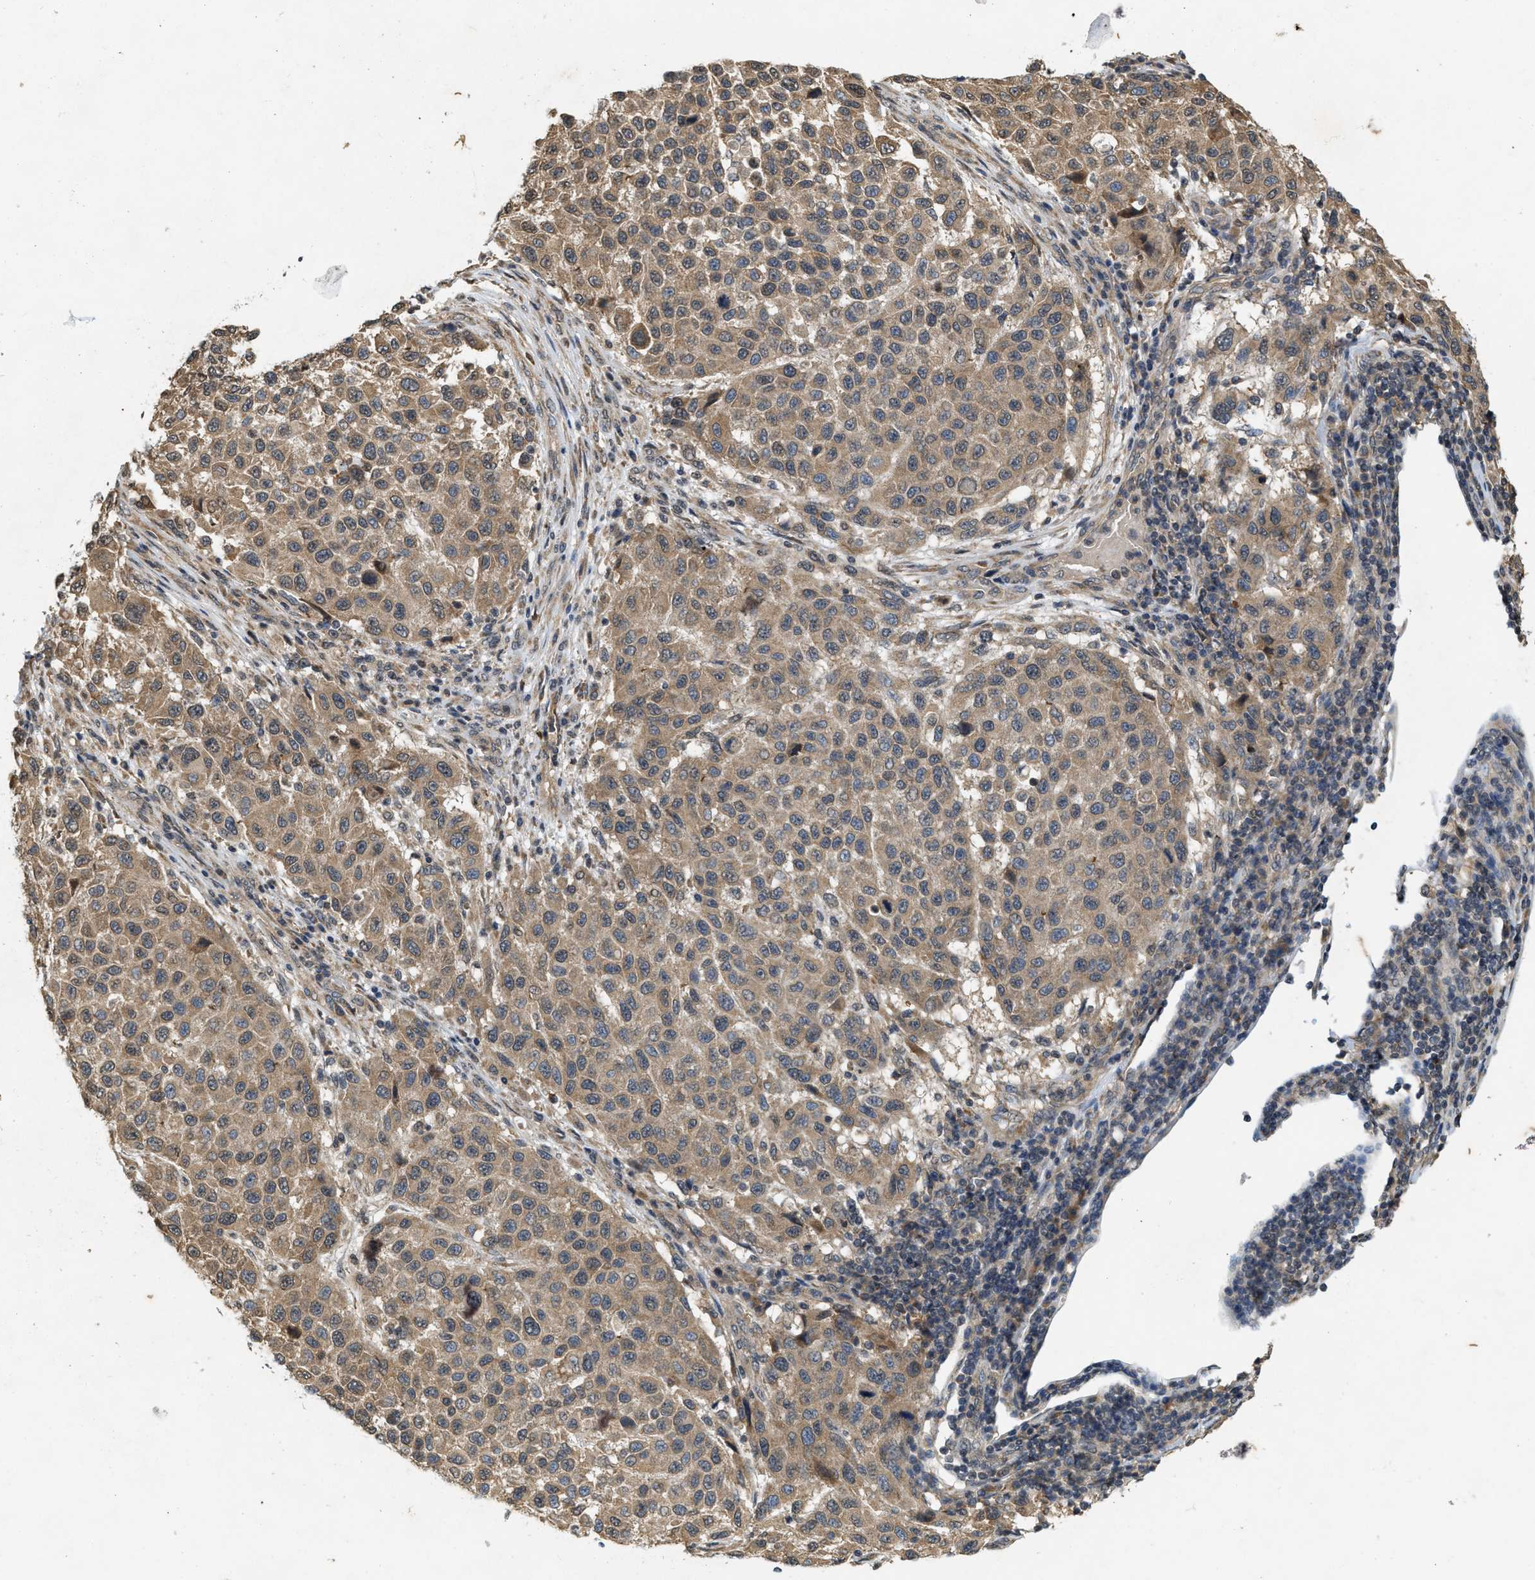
{"staining": {"intensity": "moderate", "quantity": ">75%", "location": "cytoplasmic/membranous"}, "tissue": "melanoma", "cell_type": "Tumor cells", "image_type": "cancer", "snomed": [{"axis": "morphology", "description": "Malignant melanoma, Metastatic site"}, {"axis": "topography", "description": "Lymph node"}], "caption": "This photomicrograph displays malignant melanoma (metastatic site) stained with immunohistochemistry (IHC) to label a protein in brown. The cytoplasmic/membranous of tumor cells show moderate positivity for the protein. Nuclei are counter-stained blue.", "gene": "KIF21A", "patient": {"sex": "male", "age": 61}}